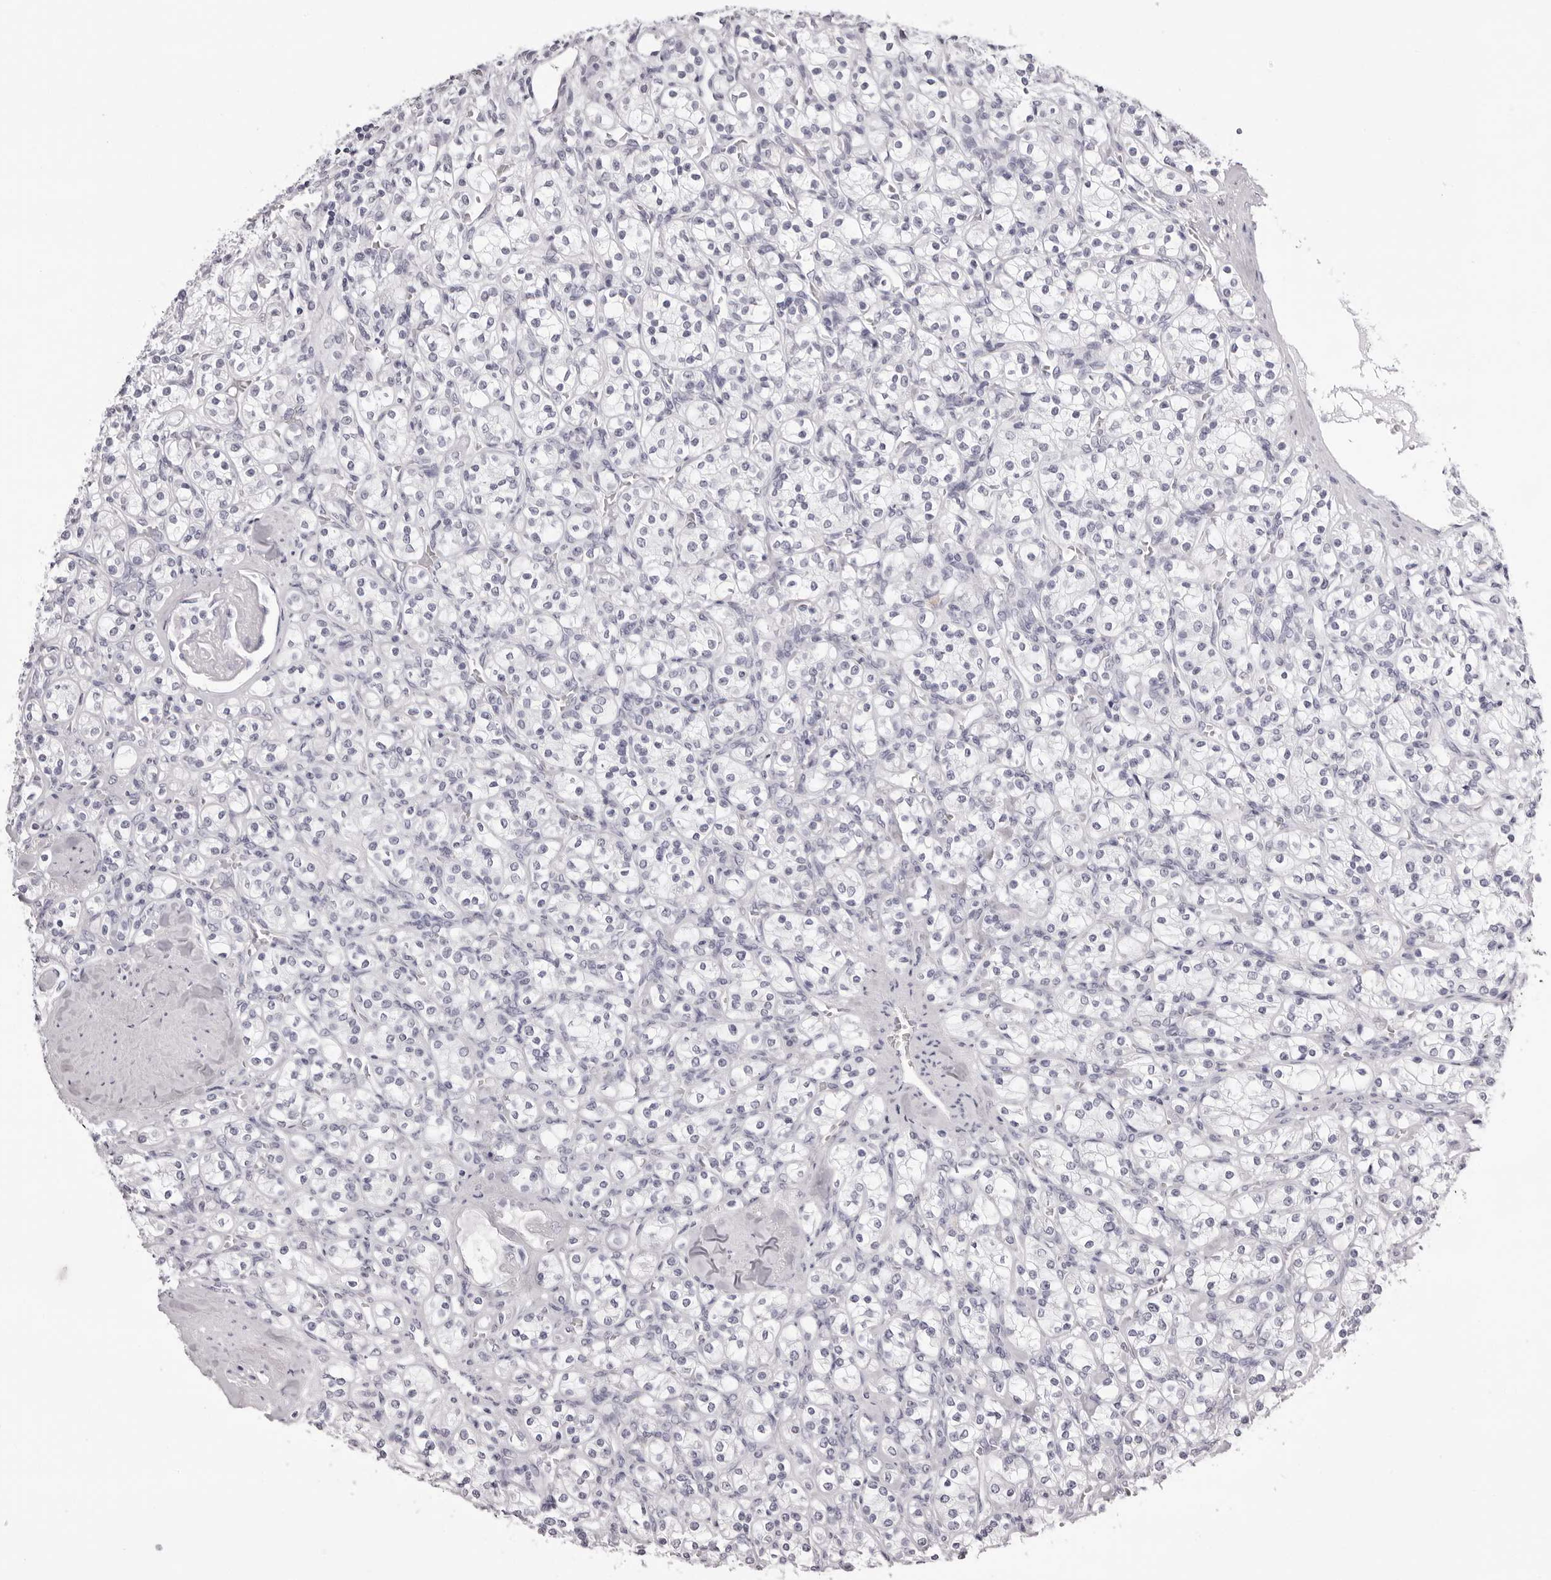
{"staining": {"intensity": "negative", "quantity": "none", "location": "none"}, "tissue": "renal cancer", "cell_type": "Tumor cells", "image_type": "cancer", "snomed": [{"axis": "morphology", "description": "Adenocarcinoma, NOS"}, {"axis": "topography", "description": "Kidney"}], "caption": "Histopathology image shows no protein expression in tumor cells of renal cancer (adenocarcinoma) tissue.", "gene": "RHO", "patient": {"sex": "male", "age": 77}}